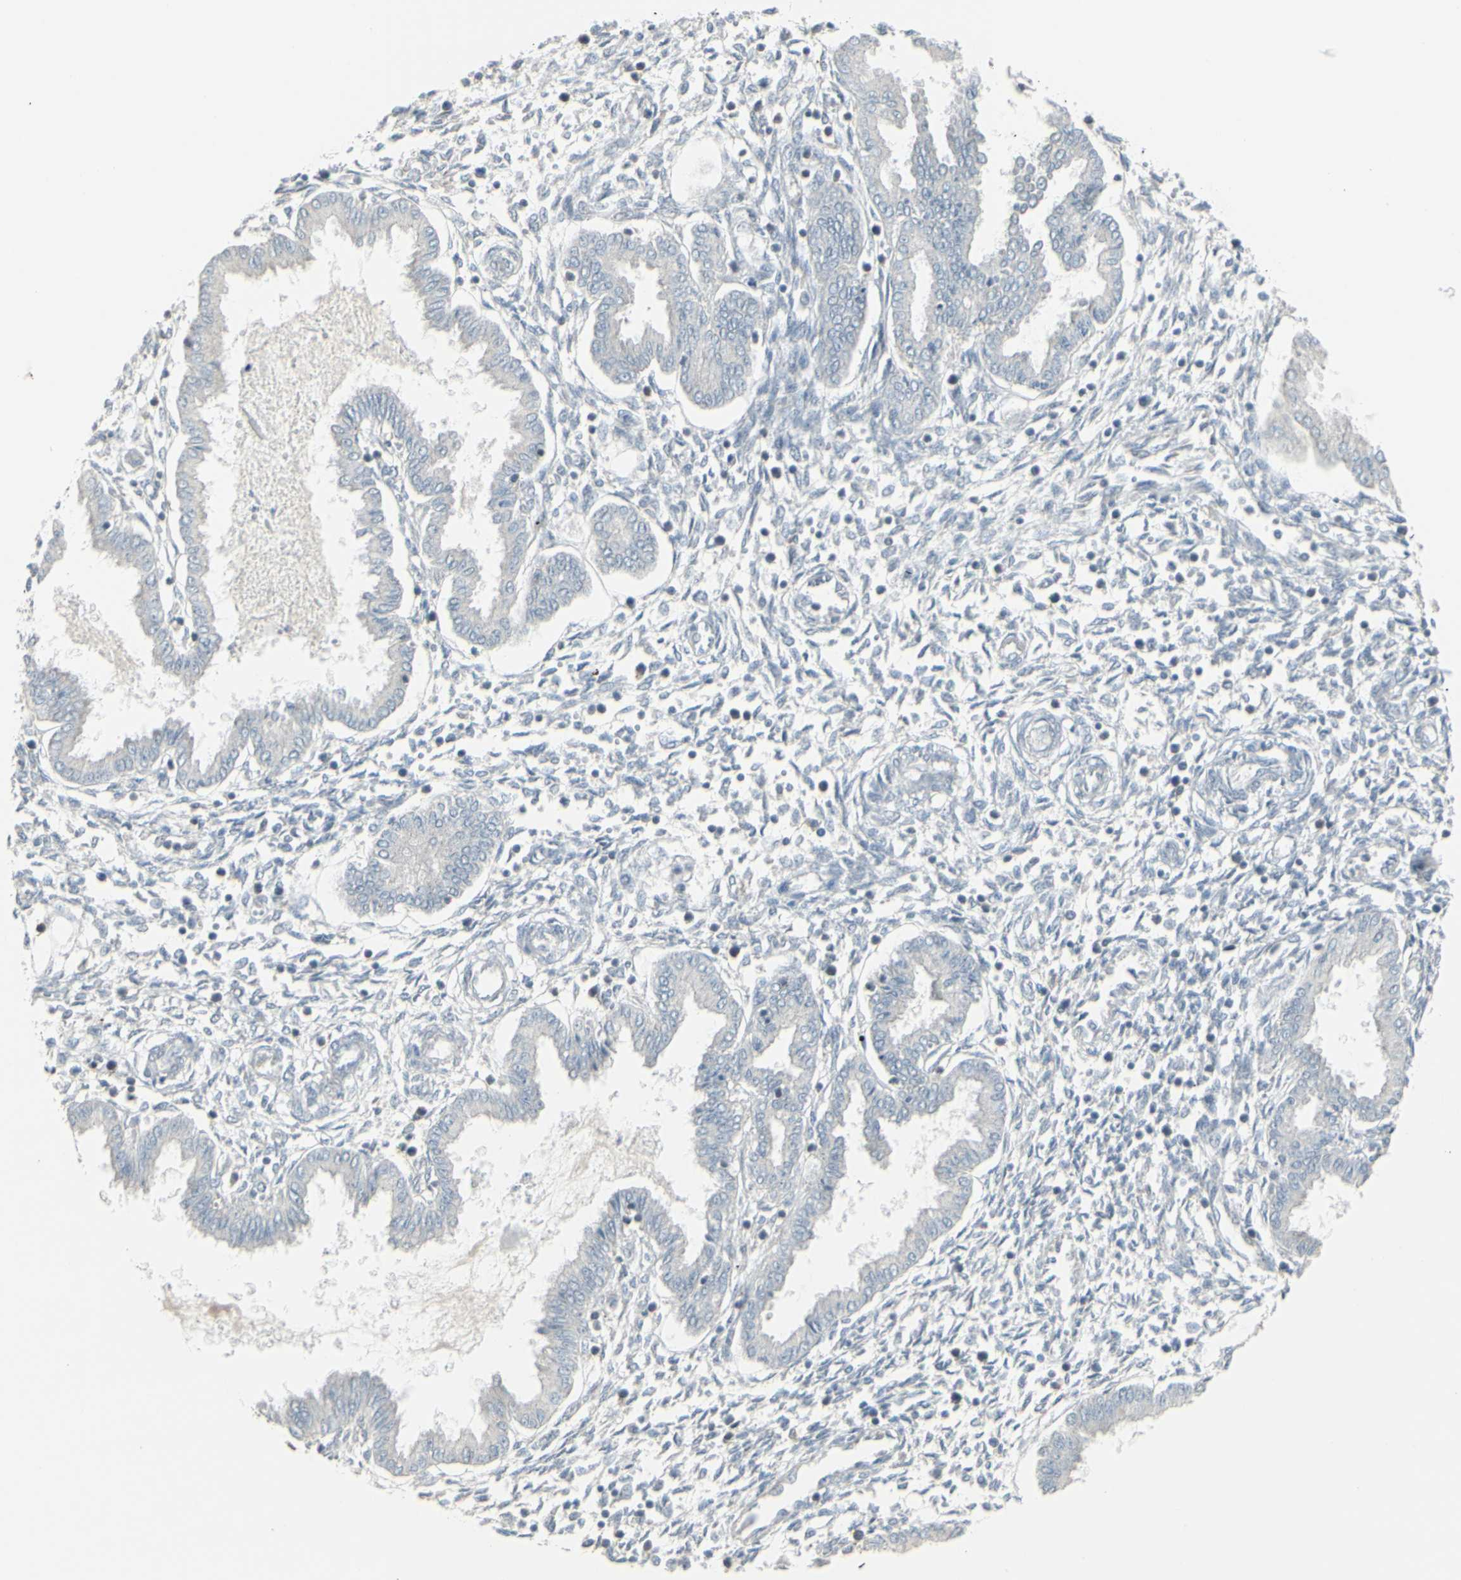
{"staining": {"intensity": "negative", "quantity": "none", "location": "none"}, "tissue": "endometrium", "cell_type": "Cells in endometrial stroma", "image_type": "normal", "snomed": [{"axis": "morphology", "description": "Normal tissue, NOS"}, {"axis": "topography", "description": "Endometrium"}], "caption": "IHC of normal endometrium shows no positivity in cells in endometrial stroma.", "gene": "SAMSN1", "patient": {"sex": "female", "age": 33}}